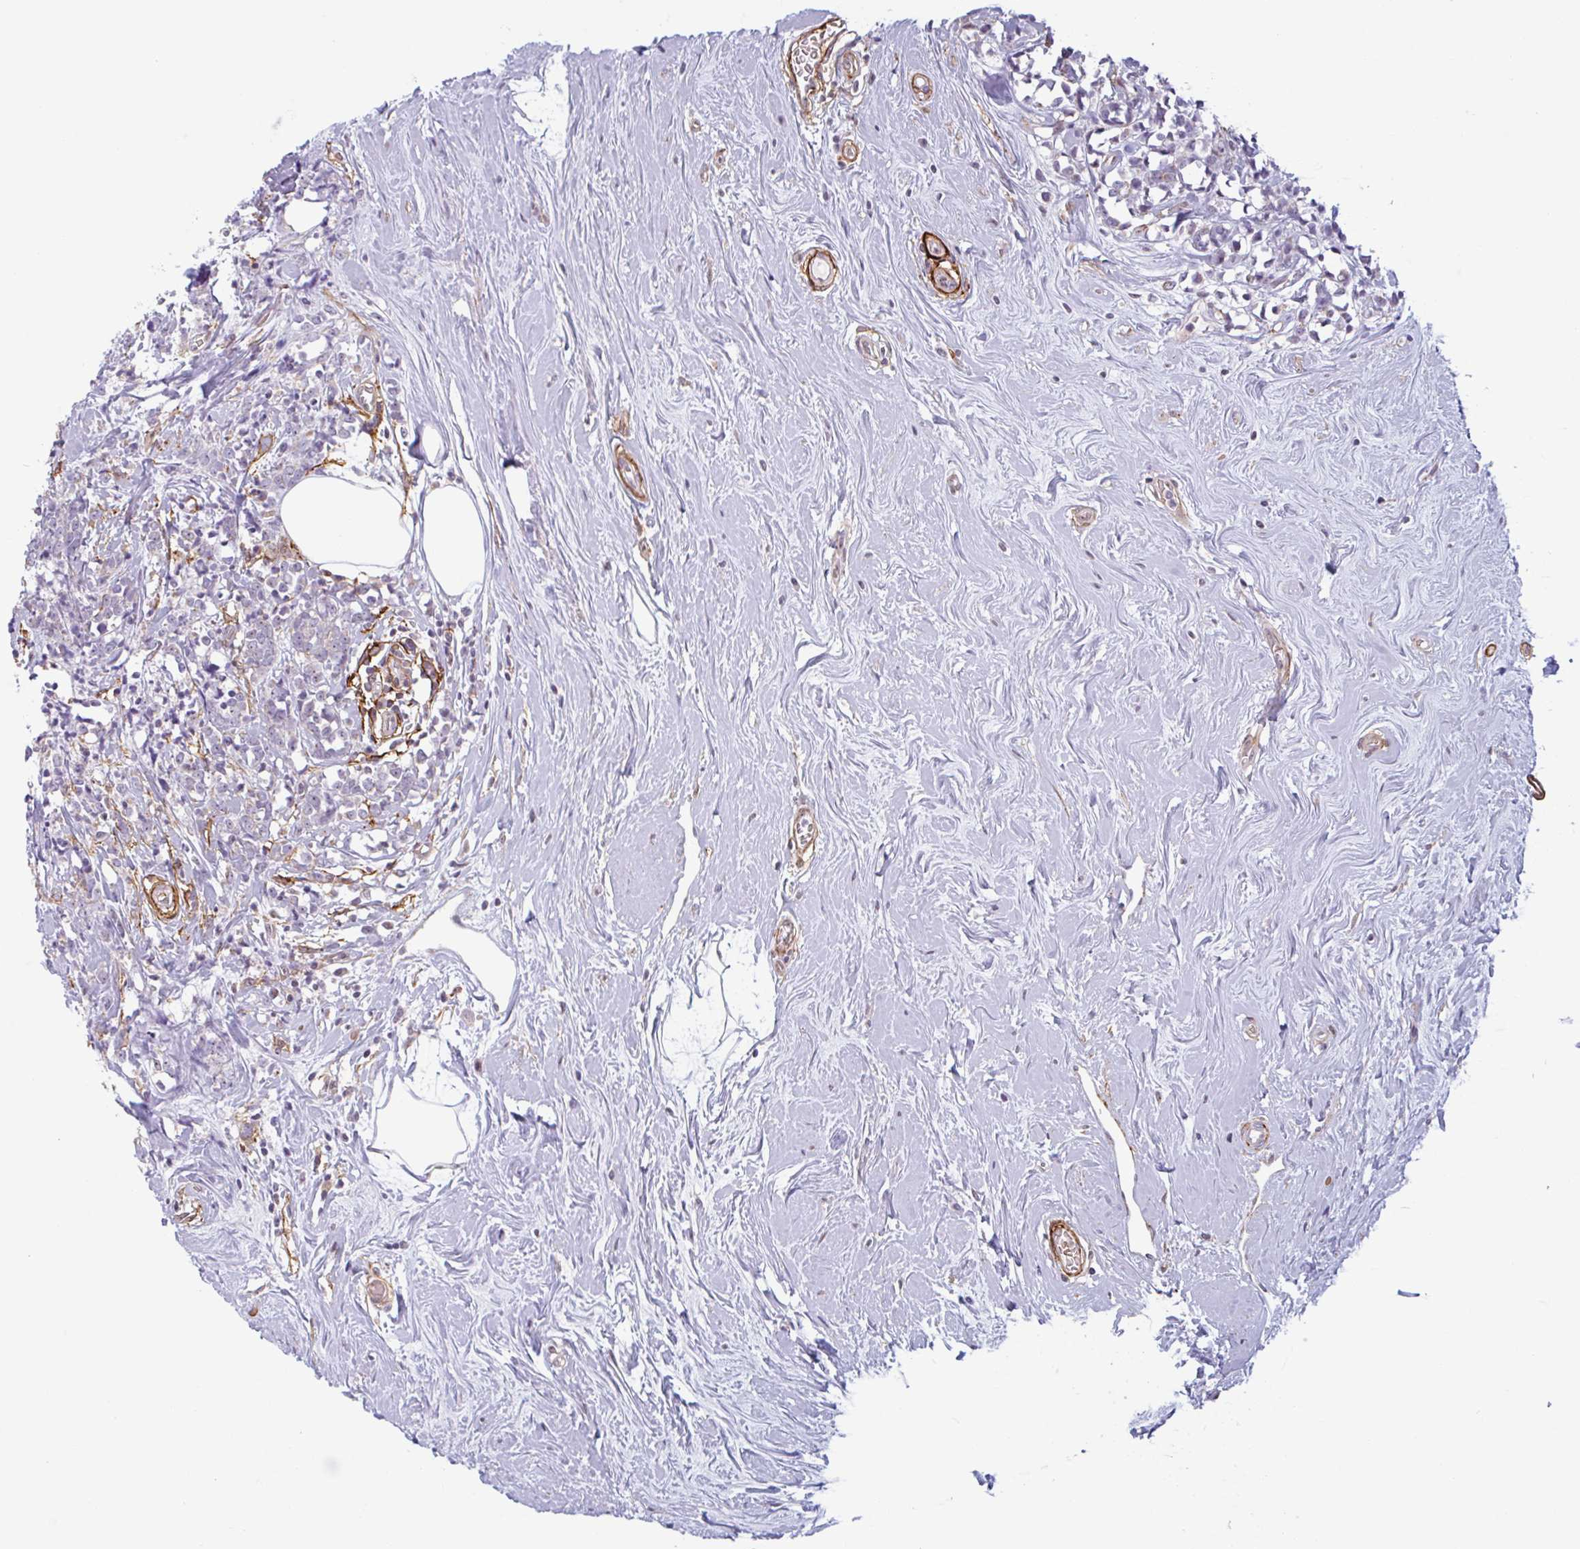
{"staining": {"intensity": "negative", "quantity": "none", "location": "none"}, "tissue": "breast cancer", "cell_type": "Tumor cells", "image_type": "cancer", "snomed": [{"axis": "morphology", "description": "Lobular carcinoma"}, {"axis": "topography", "description": "Breast"}], "caption": "The histopathology image displays no significant positivity in tumor cells of breast cancer.", "gene": "TMEM119", "patient": {"sex": "female", "age": 58}}